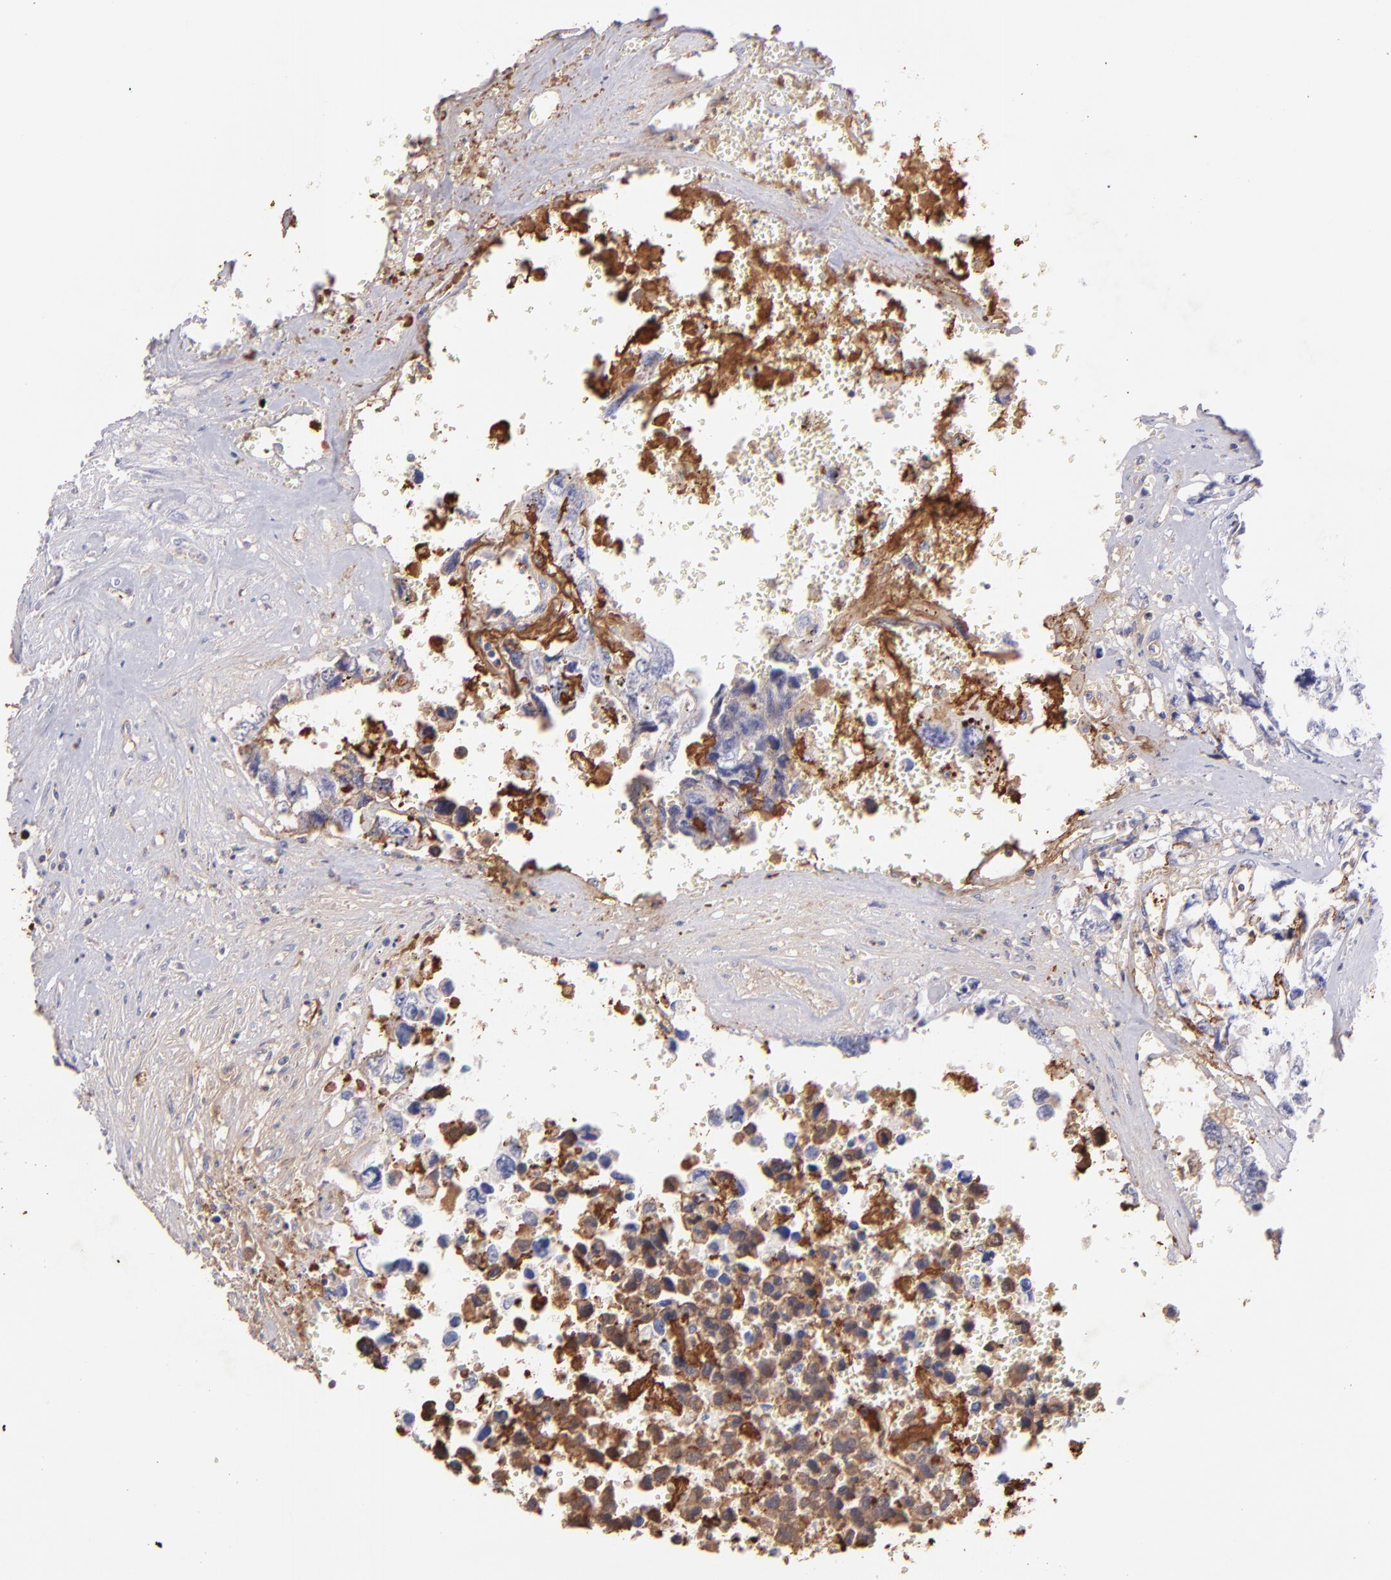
{"staining": {"intensity": "moderate", "quantity": "<25%", "location": "cytoplasmic/membranous"}, "tissue": "testis cancer", "cell_type": "Tumor cells", "image_type": "cancer", "snomed": [{"axis": "morphology", "description": "Carcinoma, Embryonal, NOS"}, {"axis": "topography", "description": "Testis"}], "caption": "Tumor cells reveal moderate cytoplasmic/membranous staining in approximately <25% of cells in testis cancer (embryonal carcinoma).", "gene": "FGB", "patient": {"sex": "male", "age": 31}}